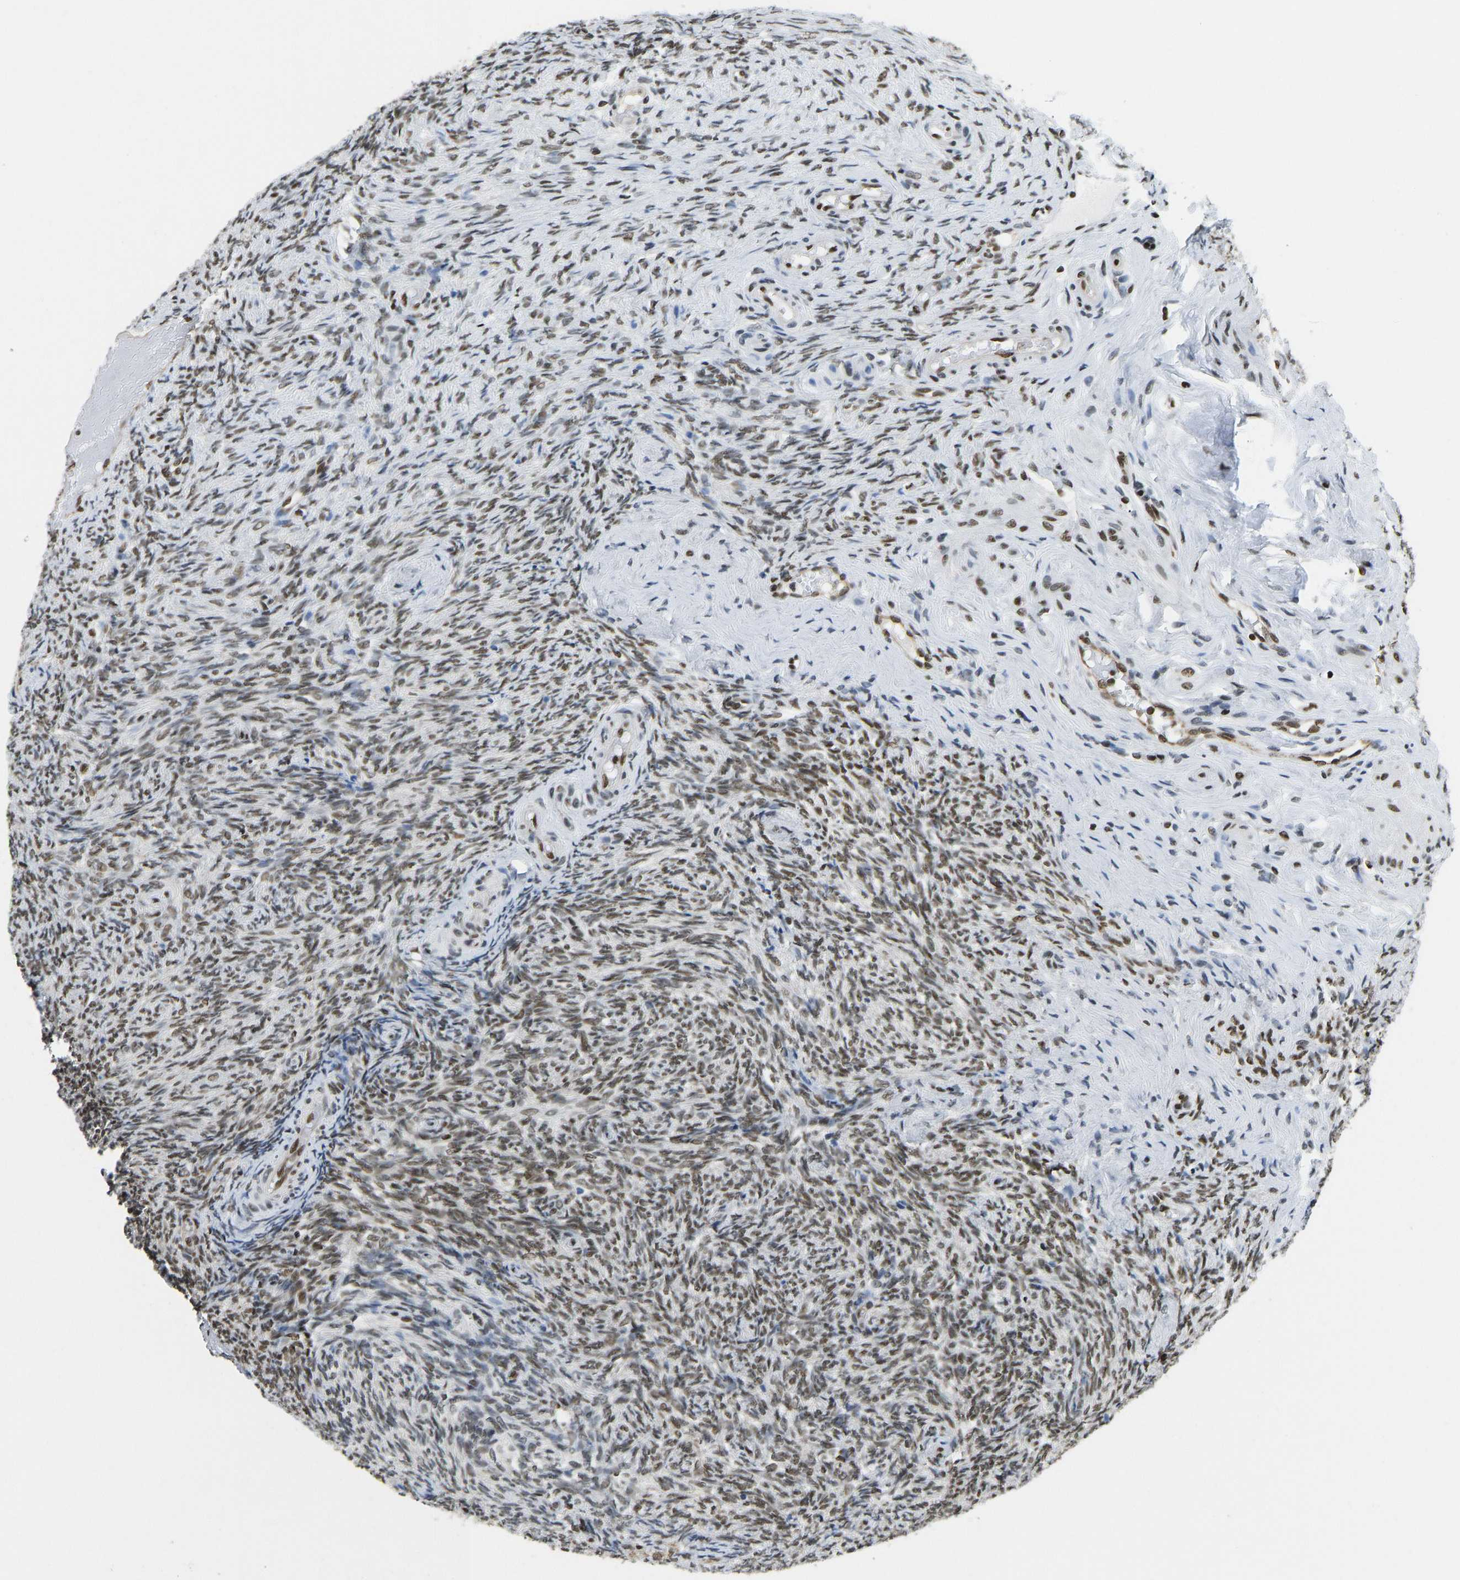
{"staining": {"intensity": "strong", "quantity": ">75%", "location": "nuclear"}, "tissue": "ovary", "cell_type": "Follicle cells", "image_type": "normal", "snomed": [{"axis": "morphology", "description": "Normal tissue, NOS"}, {"axis": "topography", "description": "Ovary"}], "caption": "Unremarkable ovary demonstrates strong nuclear positivity in approximately >75% of follicle cells (Stains: DAB (3,3'-diaminobenzidine) in brown, nuclei in blue, Microscopy: brightfield microscopy at high magnification)..", "gene": "ZSCAN20", "patient": {"sex": "female", "age": 41}}